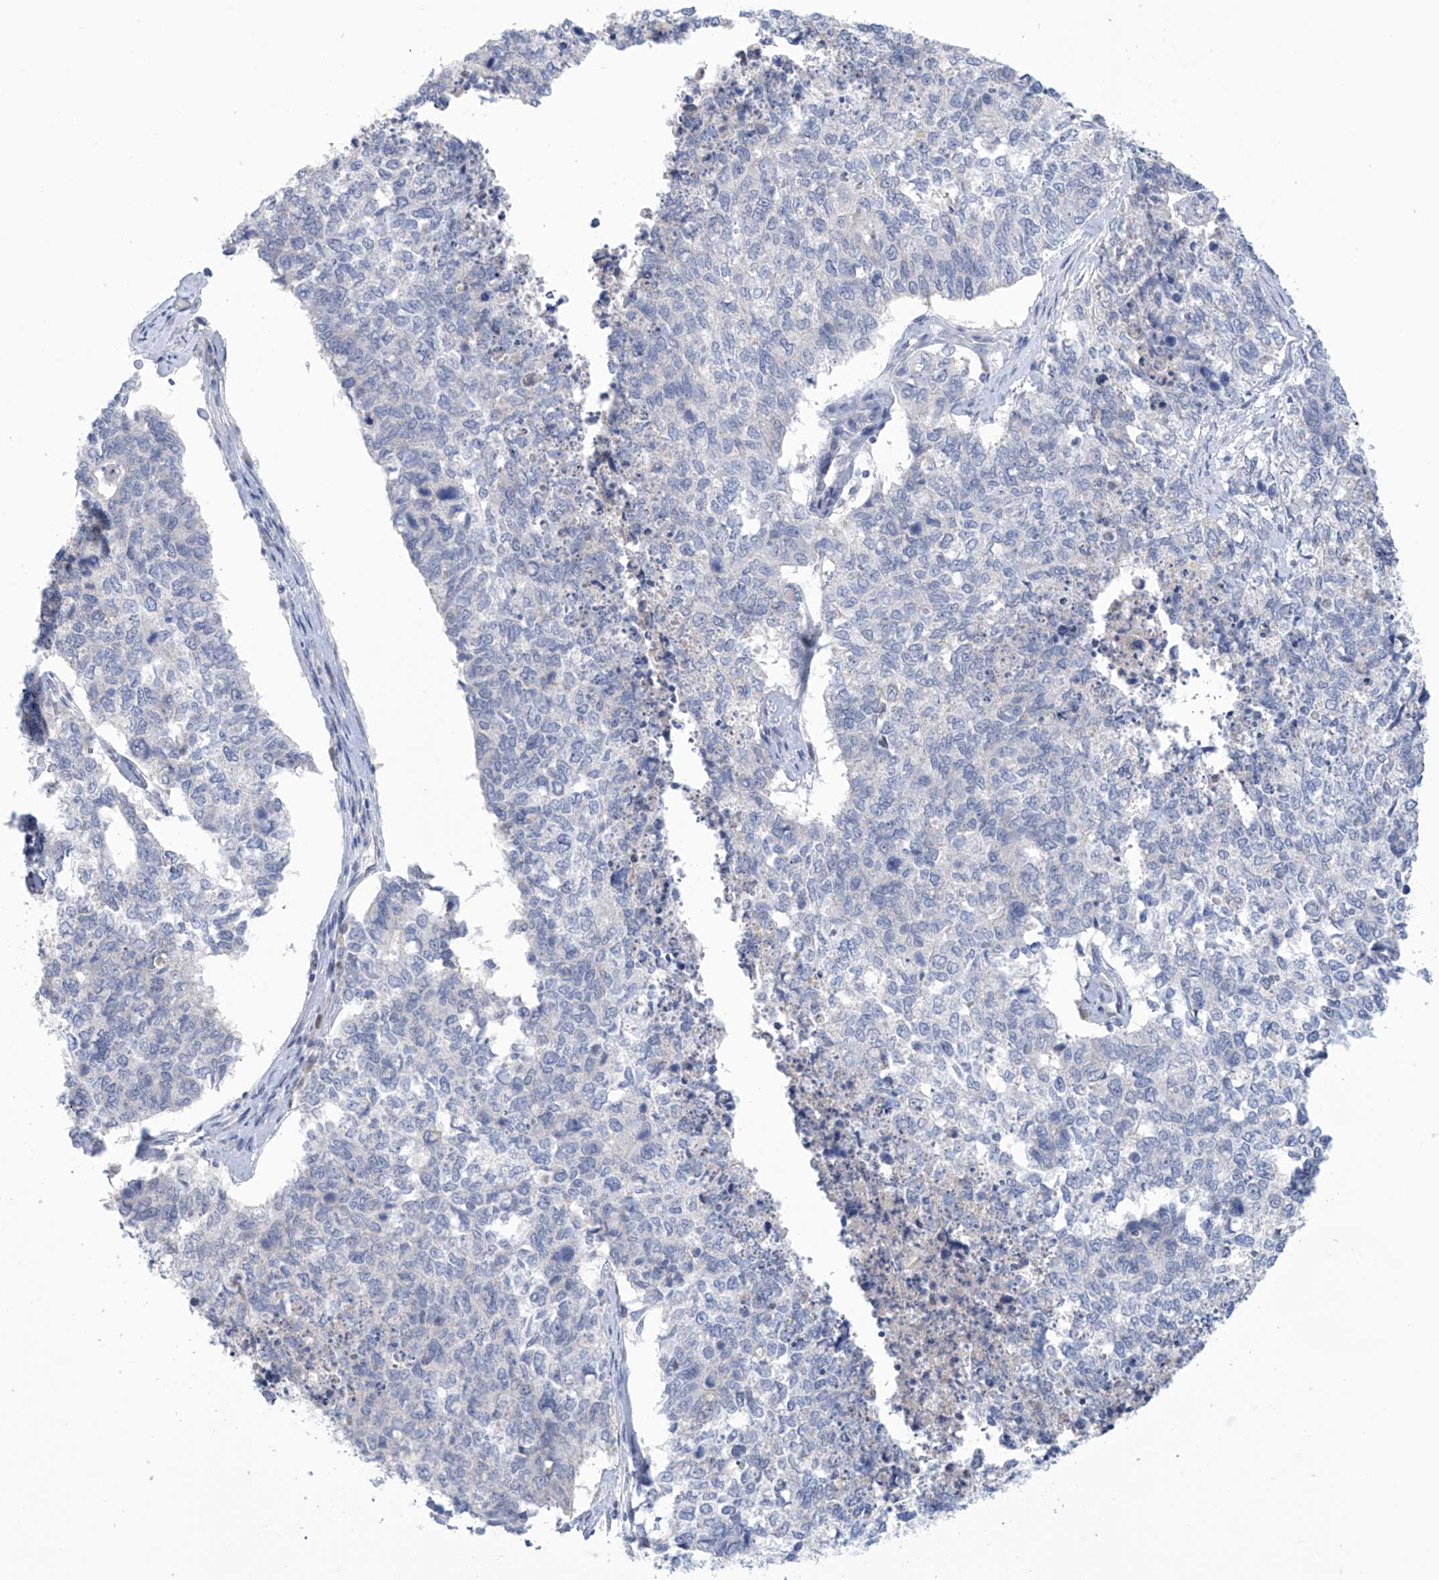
{"staining": {"intensity": "negative", "quantity": "none", "location": "none"}, "tissue": "cervical cancer", "cell_type": "Tumor cells", "image_type": "cancer", "snomed": [{"axis": "morphology", "description": "Squamous cell carcinoma, NOS"}, {"axis": "topography", "description": "Cervix"}], "caption": "Protein analysis of cervical cancer demonstrates no significant expression in tumor cells.", "gene": "IBA57", "patient": {"sex": "female", "age": 63}}